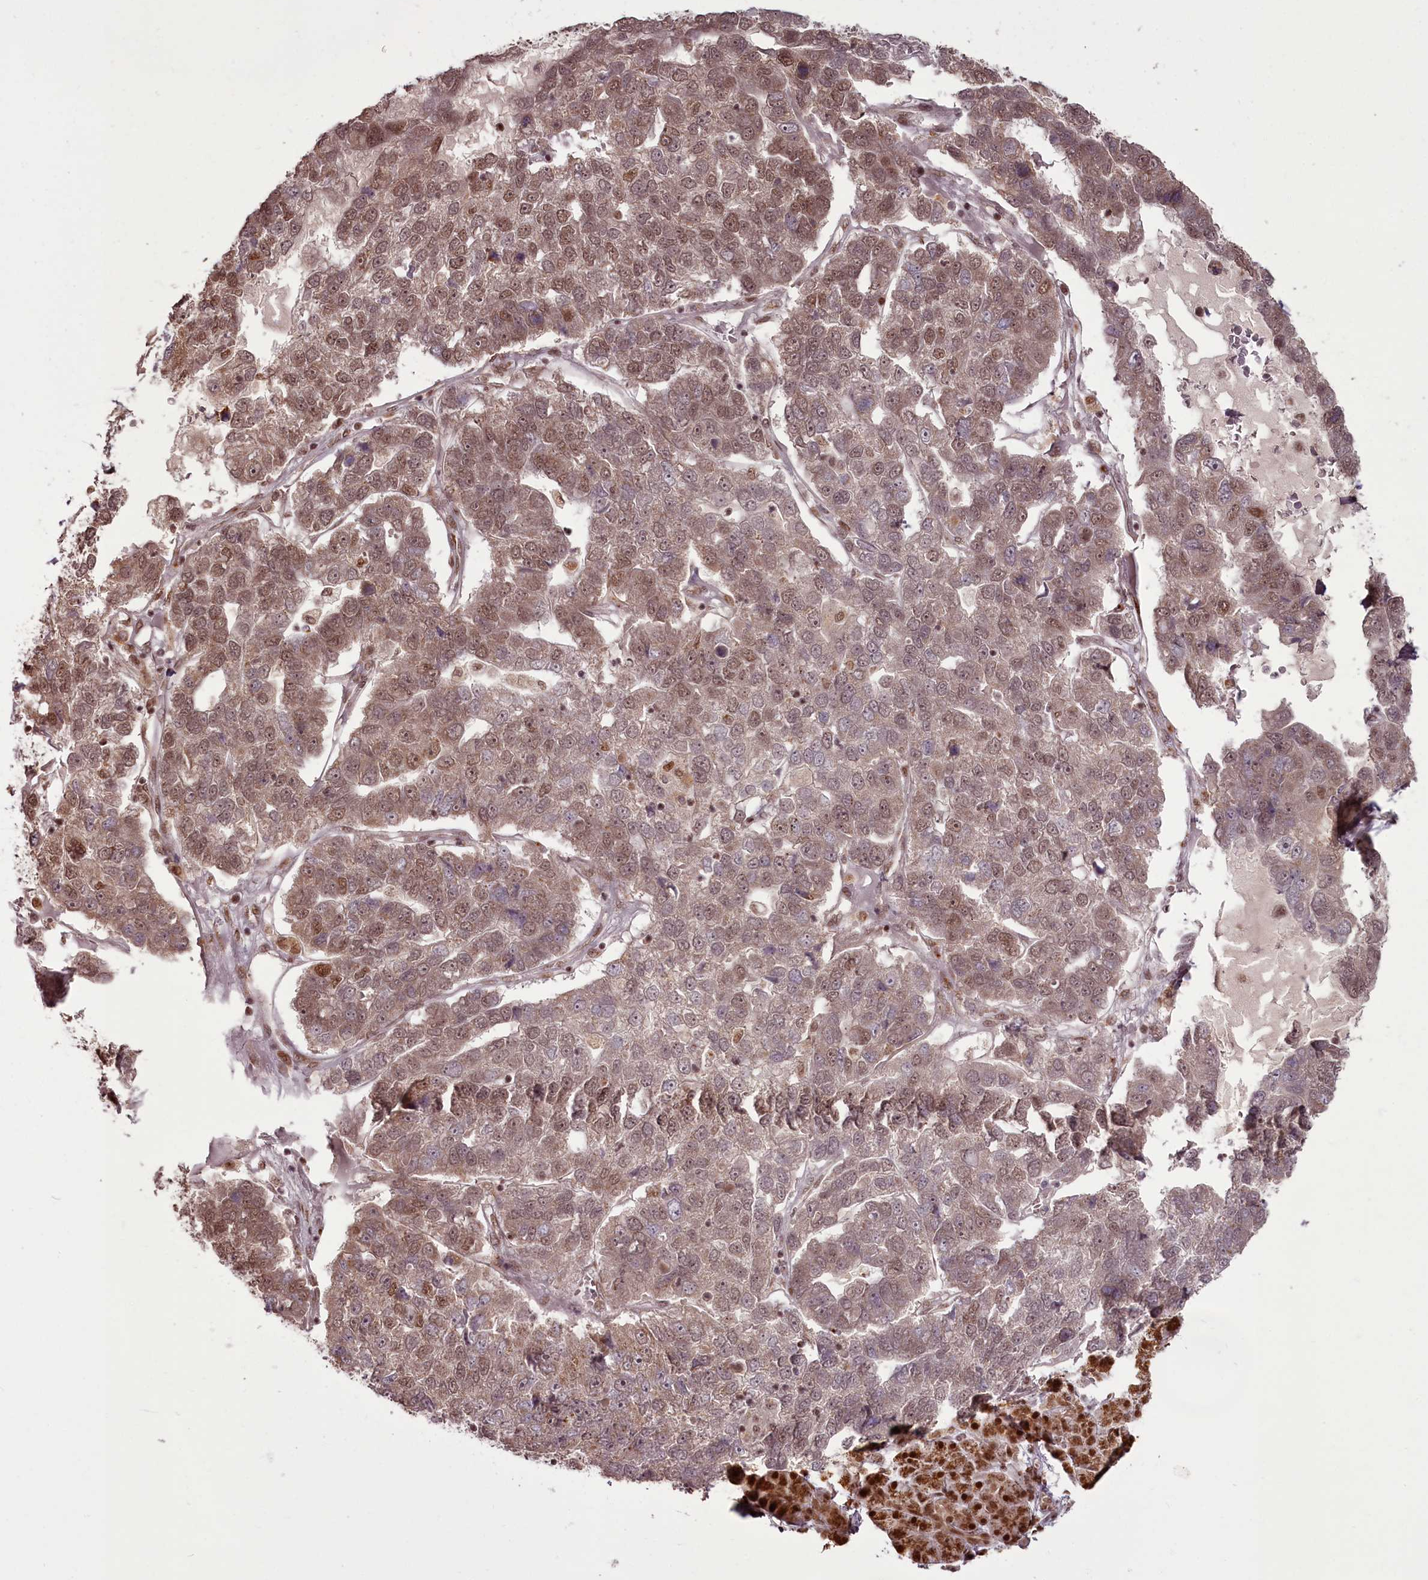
{"staining": {"intensity": "moderate", "quantity": ">75%", "location": "nuclear"}, "tissue": "pancreatic cancer", "cell_type": "Tumor cells", "image_type": "cancer", "snomed": [{"axis": "morphology", "description": "Adenocarcinoma, NOS"}, {"axis": "topography", "description": "Pancreas"}], "caption": "Immunohistochemistry (IHC) of adenocarcinoma (pancreatic) shows medium levels of moderate nuclear expression in approximately >75% of tumor cells.", "gene": "CEP83", "patient": {"sex": "female", "age": 61}}